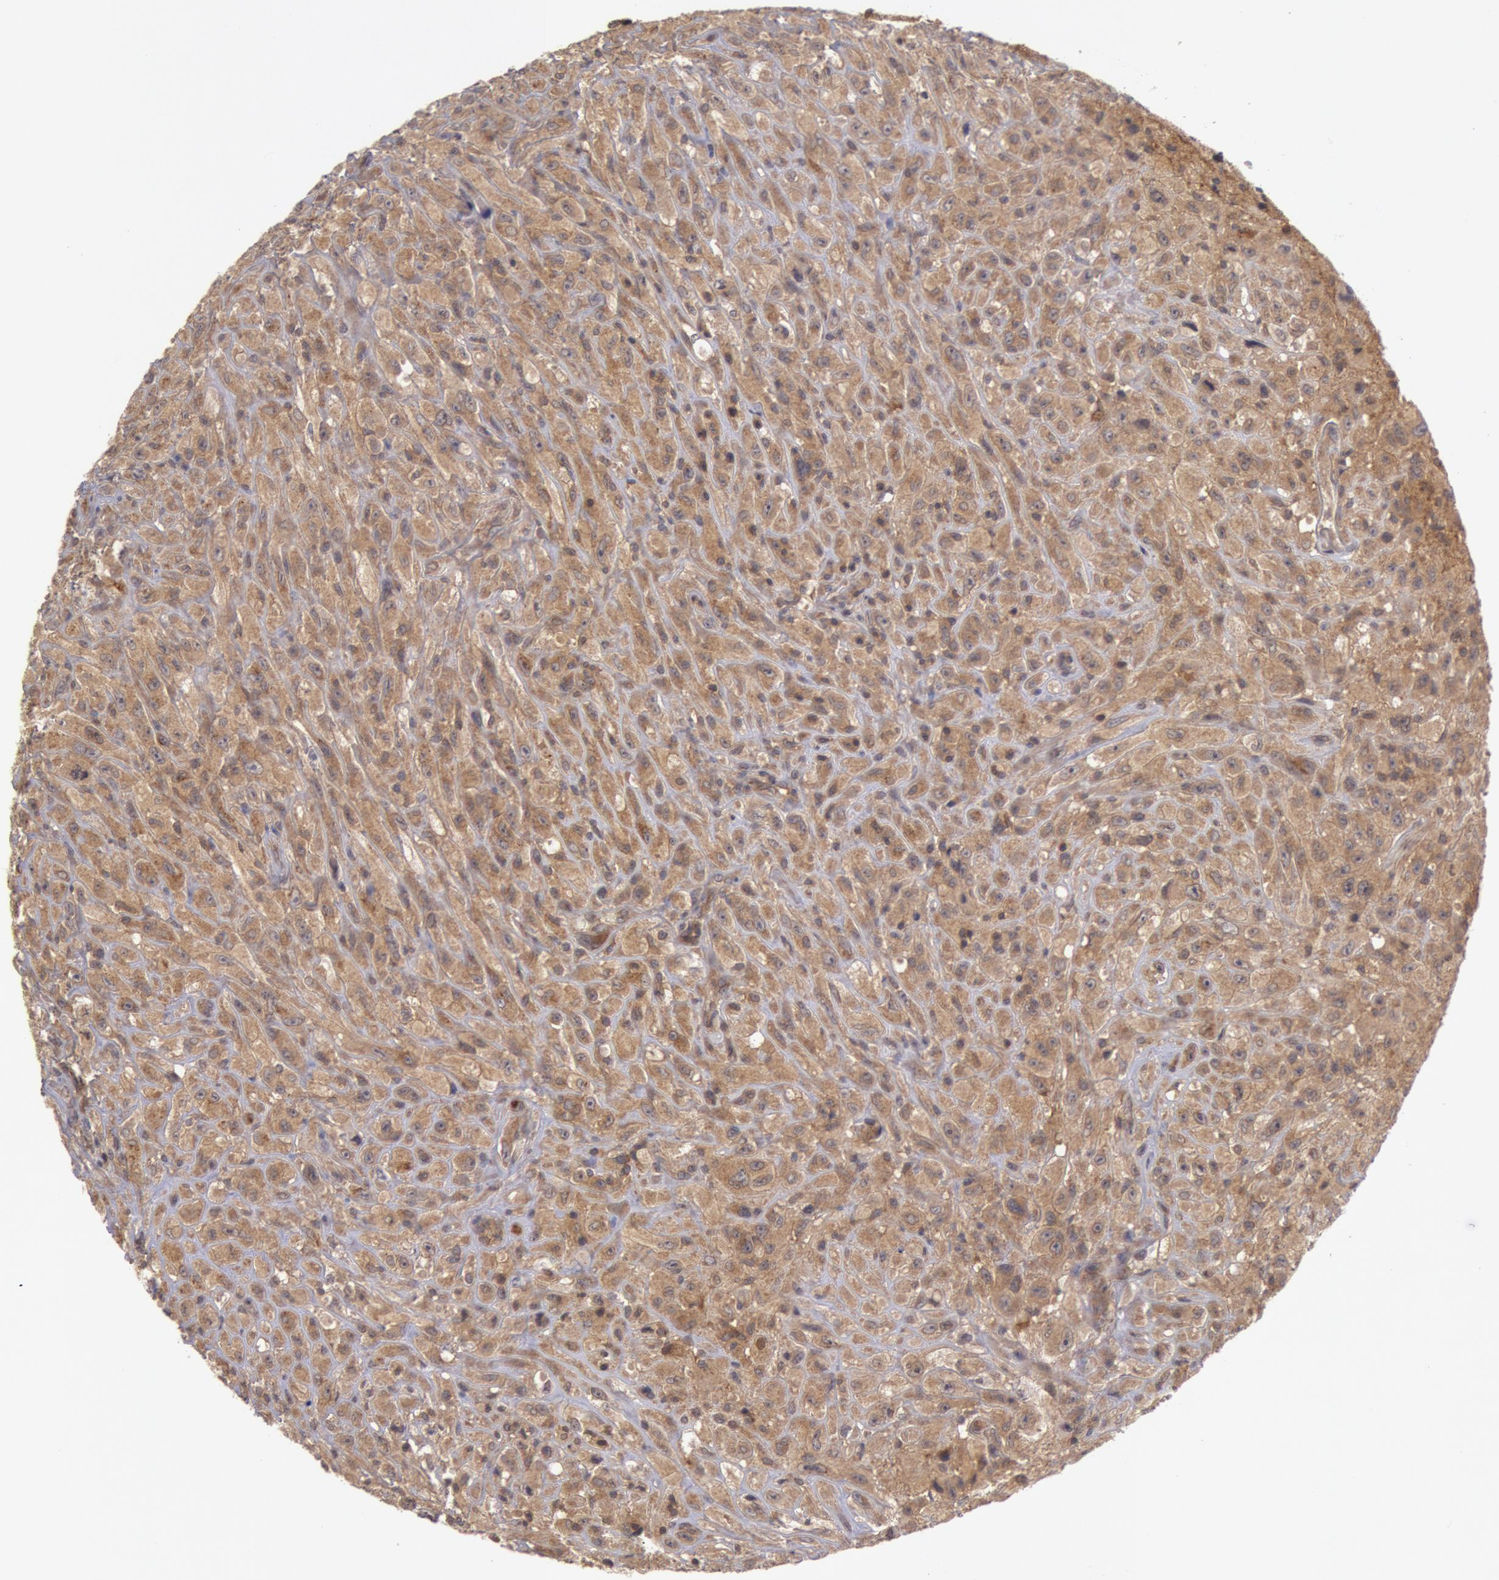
{"staining": {"intensity": "weak", "quantity": ">75%", "location": "cytoplasmic/membranous"}, "tissue": "glioma", "cell_type": "Tumor cells", "image_type": "cancer", "snomed": [{"axis": "morphology", "description": "Glioma, malignant, High grade"}, {"axis": "topography", "description": "Brain"}], "caption": "Immunohistochemistry (IHC) histopathology image of human malignant glioma (high-grade) stained for a protein (brown), which displays low levels of weak cytoplasmic/membranous staining in about >75% of tumor cells.", "gene": "BRAF", "patient": {"sex": "male", "age": 48}}